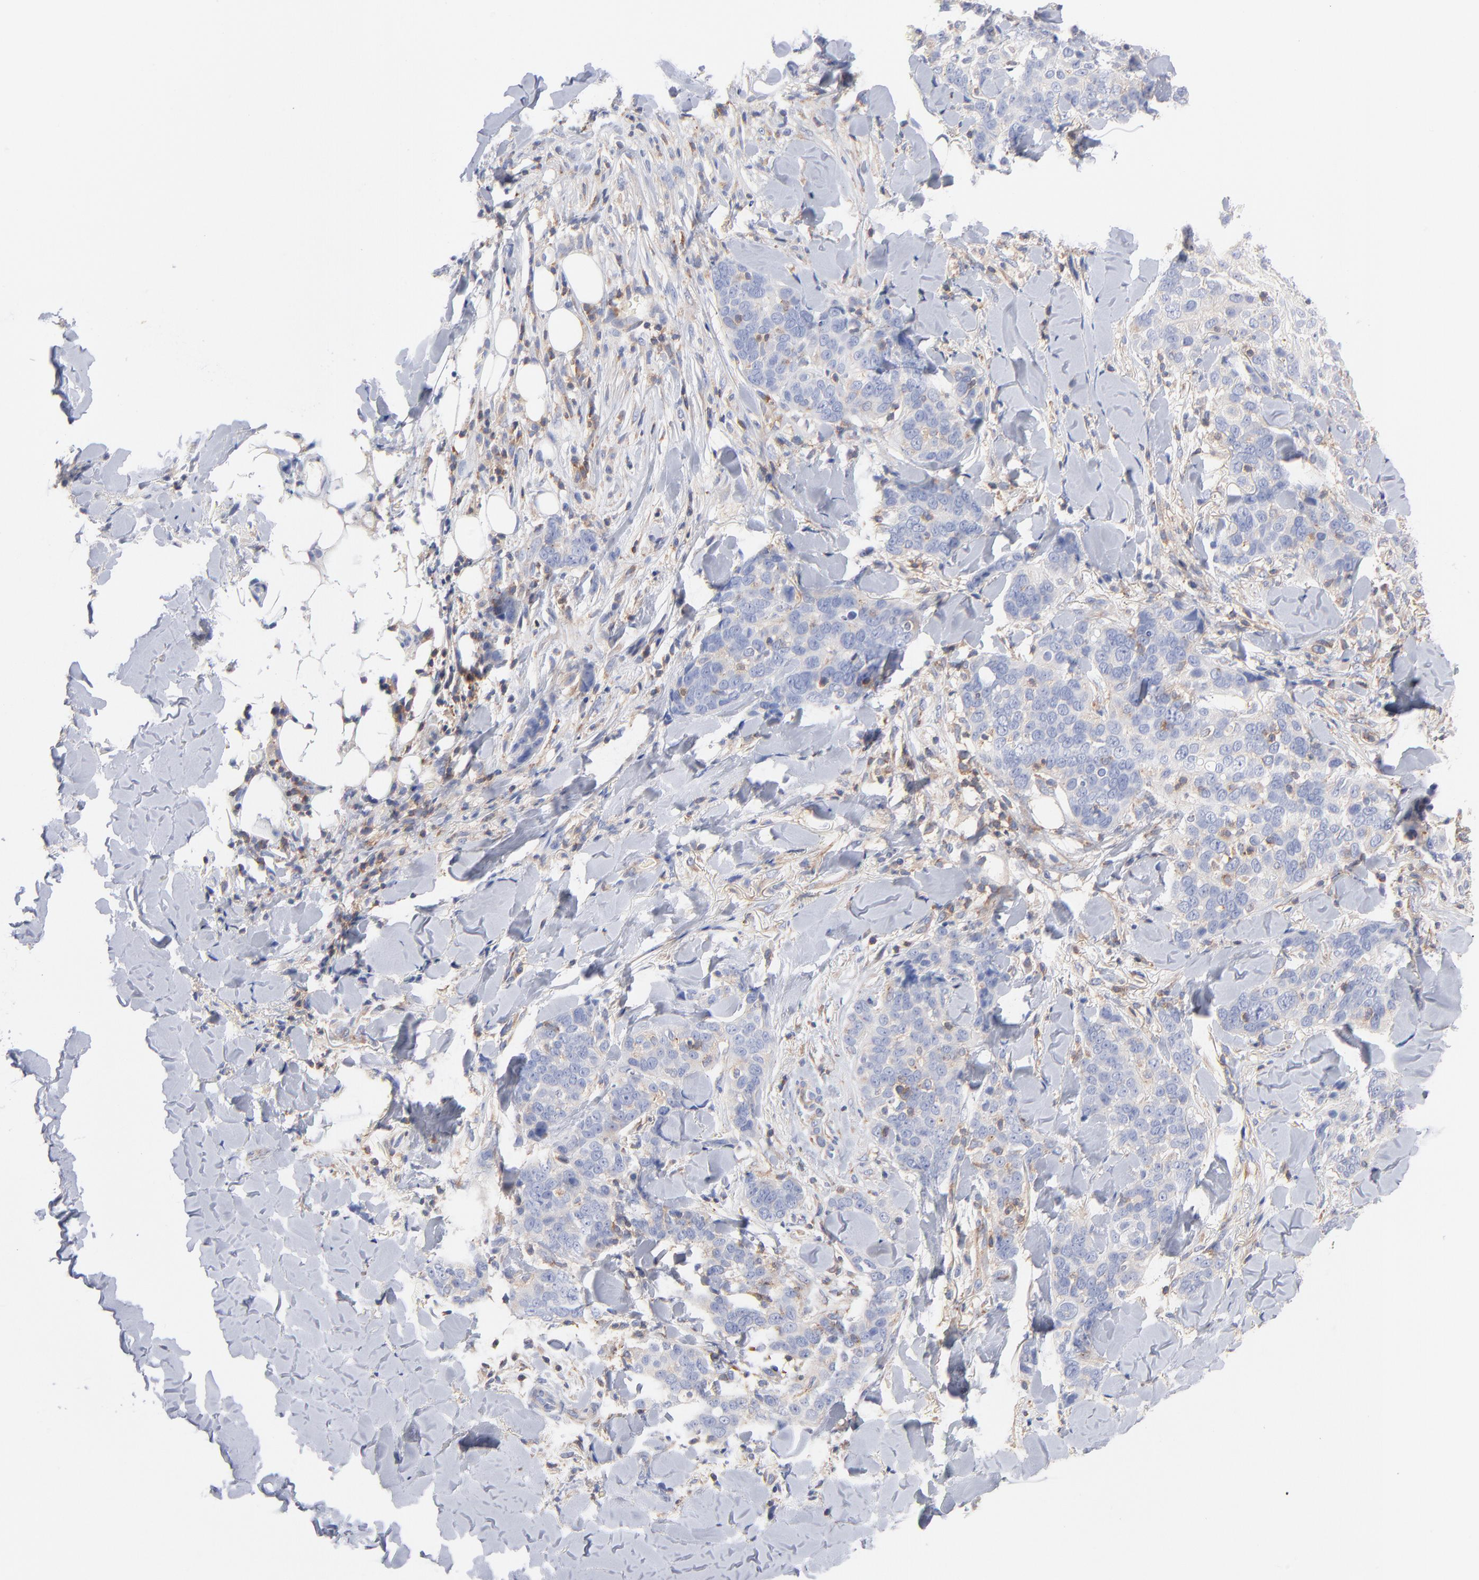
{"staining": {"intensity": "negative", "quantity": "none", "location": "none"}, "tissue": "skin cancer", "cell_type": "Tumor cells", "image_type": "cancer", "snomed": [{"axis": "morphology", "description": "Normal tissue, NOS"}, {"axis": "morphology", "description": "Squamous cell carcinoma, NOS"}, {"axis": "topography", "description": "Skin"}], "caption": "DAB immunohistochemical staining of human skin squamous cell carcinoma reveals no significant expression in tumor cells.", "gene": "SEPTIN6", "patient": {"sex": "female", "age": 83}}